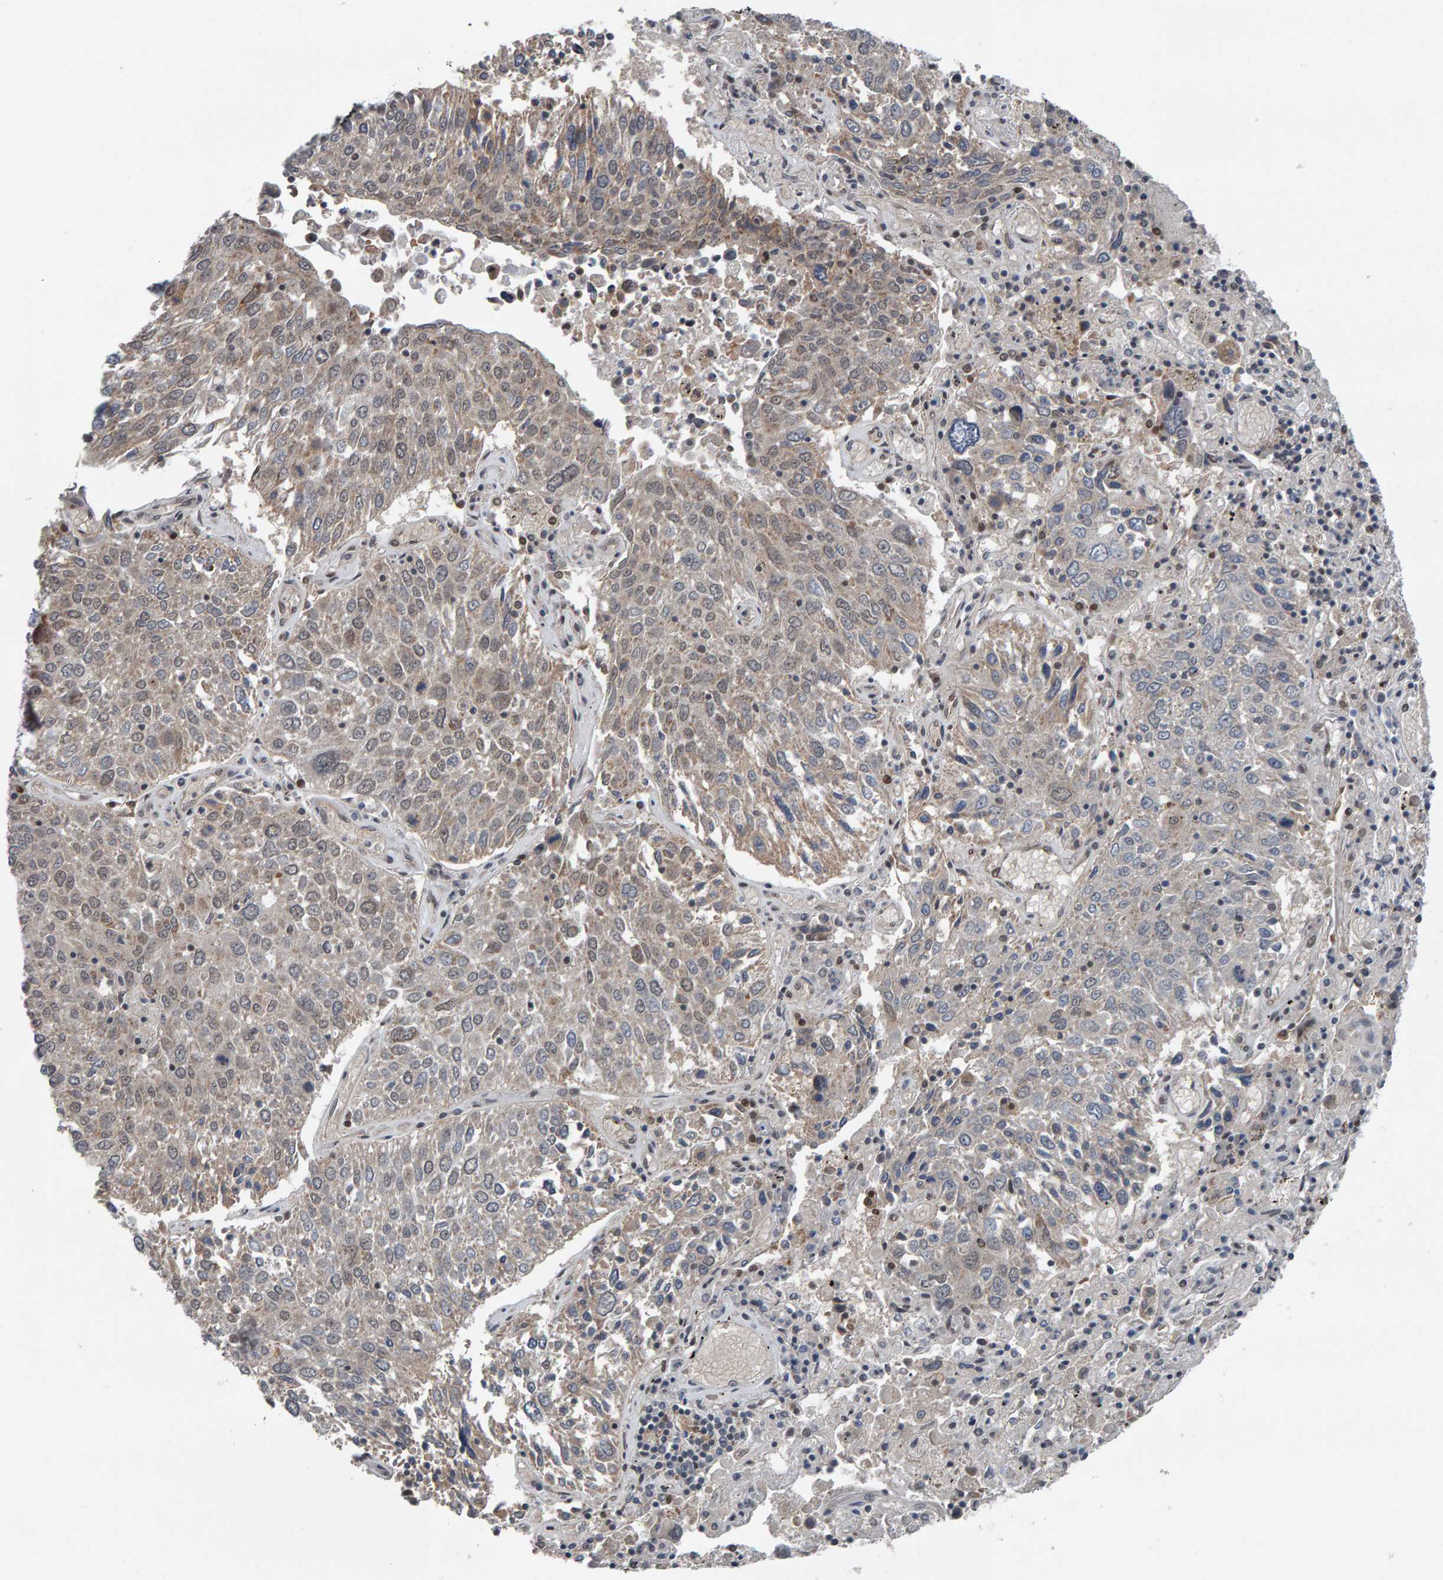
{"staining": {"intensity": "weak", "quantity": "25%-75%", "location": "cytoplasmic/membranous,nuclear"}, "tissue": "lung cancer", "cell_type": "Tumor cells", "image_type": "cancer", "snomed": [{"axis": "morphology", "description": "Squamous cell carcinoma, NOS"}, {"axis": "topography", "description": "Lung"}], "caption": "Lung squamous cell carcinoma stained with a protein marker demonstrates weak staining in tumor cells.", "gene": "COASY", "patient": {"sex": "male", "age": 65}}